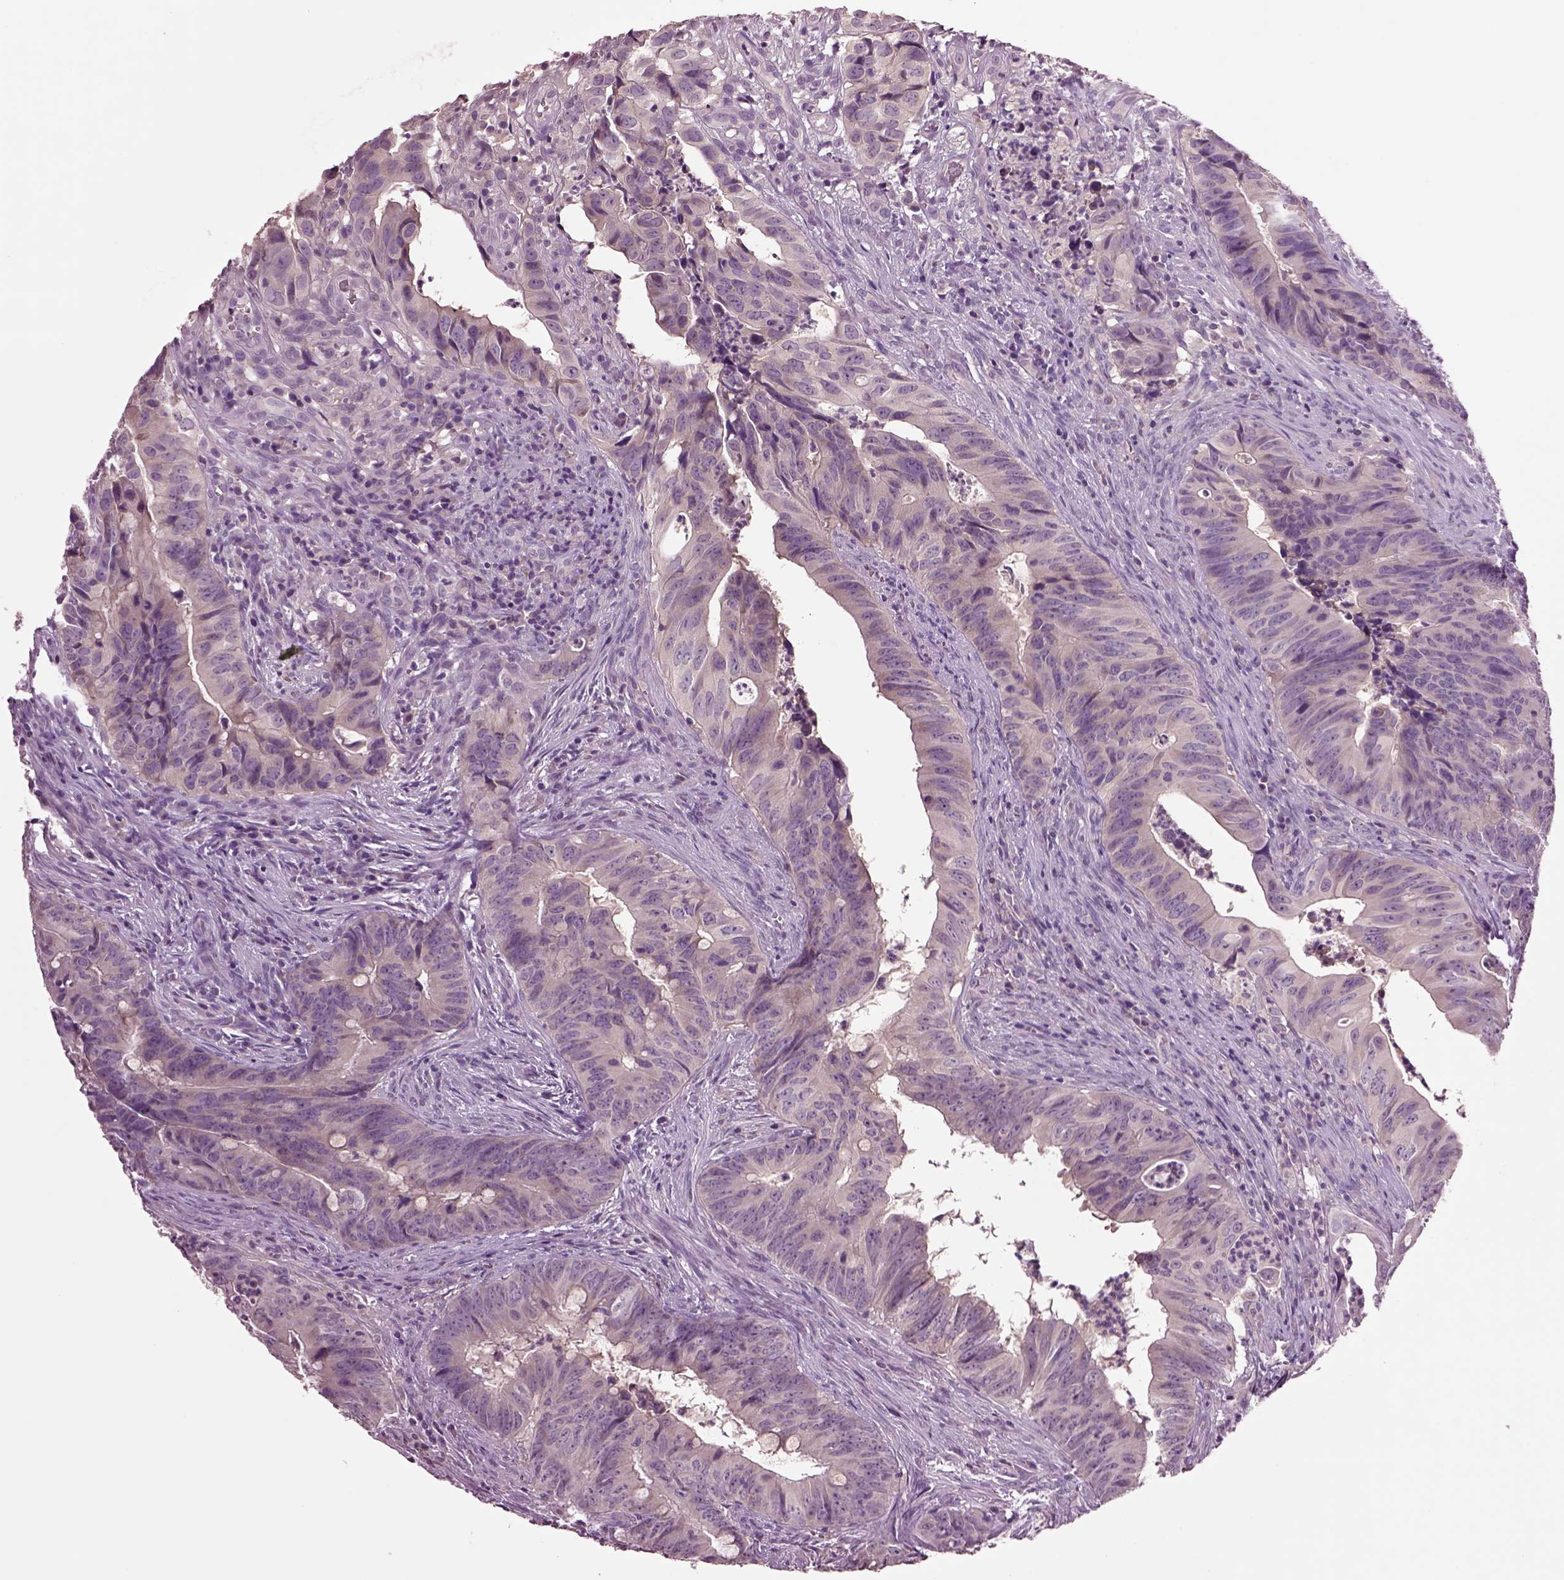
{"staining": {"intensity": "negative", "quantity": "none", "location": "none"}, "tissue": "colorectal cancer", "cell_type": "Tumor cells", "image_type": "cancer", "snomed": [{"axis": "morphology", "description": "Adenocarcinoma, NOS"}, {"axis": "topography", "description": "Colon"}], "caption": "This histopathology image is of colorectal cancer (adenocarcinoma) stained with IHC to label a protein in brown with the nuclei are counter-stained blue. There is no expression in tumor cells. (IHC, brightfield microscopy, high magnification).", "gene": "CLPSL1", "patient": {"sex": "female", "age": 82}}